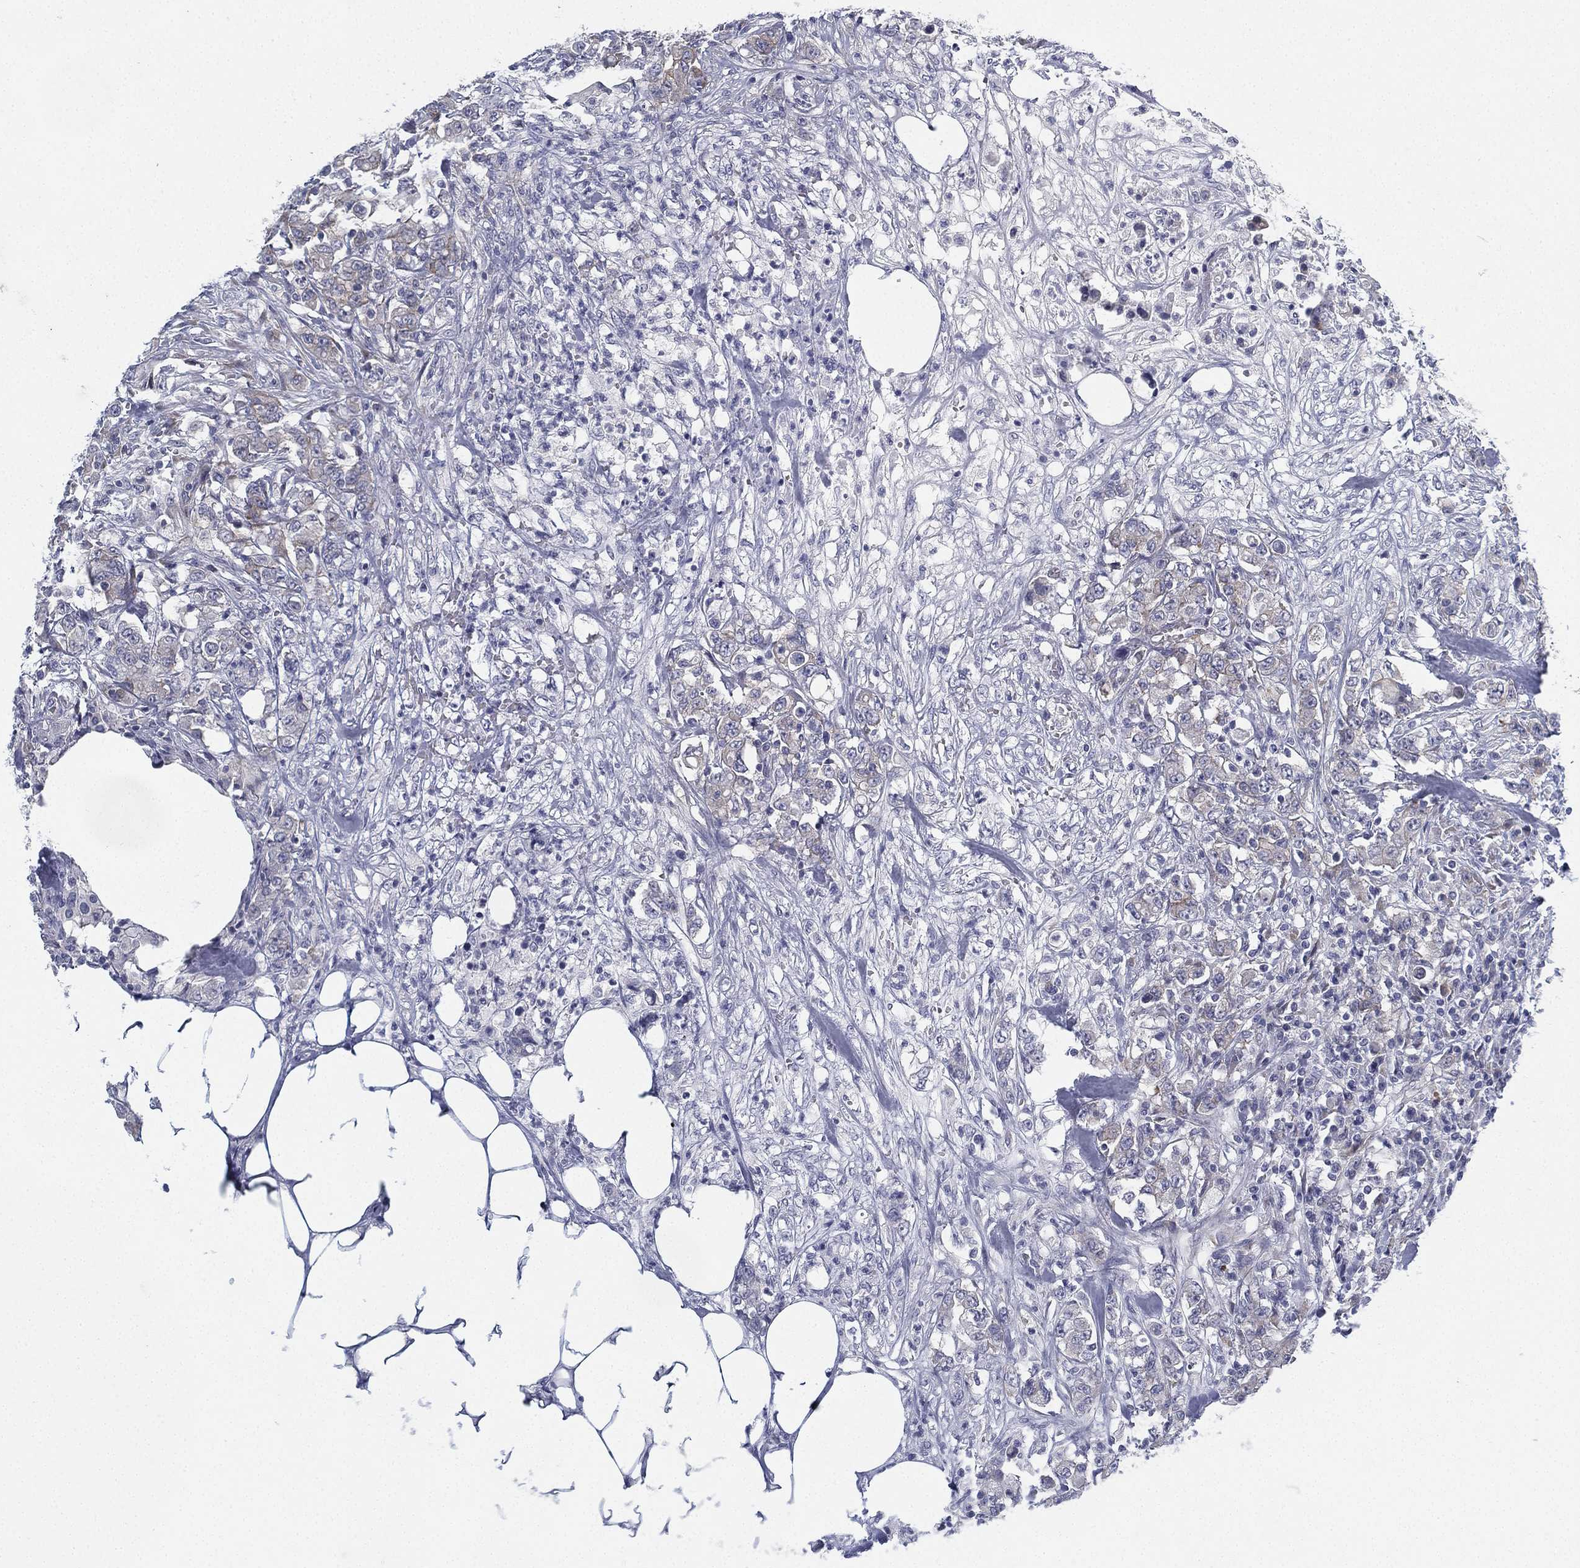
{"staining": {"intensity": "negative", "quantity": "none", "location": "none"}, "tissue": "colorectal cancer", "cell_type": "Tumor cells", "image_type": "cancer", "snomed": [{"axis": "morphology", "description": "Adenocarcinoma, NOS"}, {"axis": "topography", "description": "Colon"}], "caption": "DAB (3,3'-diaminobenzidine) immunohistochemical staining of human colorectal adenocarcinoma shows no significant staining in tumor cells.", "gene": "HEATR4", "patient": {"sex": "female", "age": 48}}